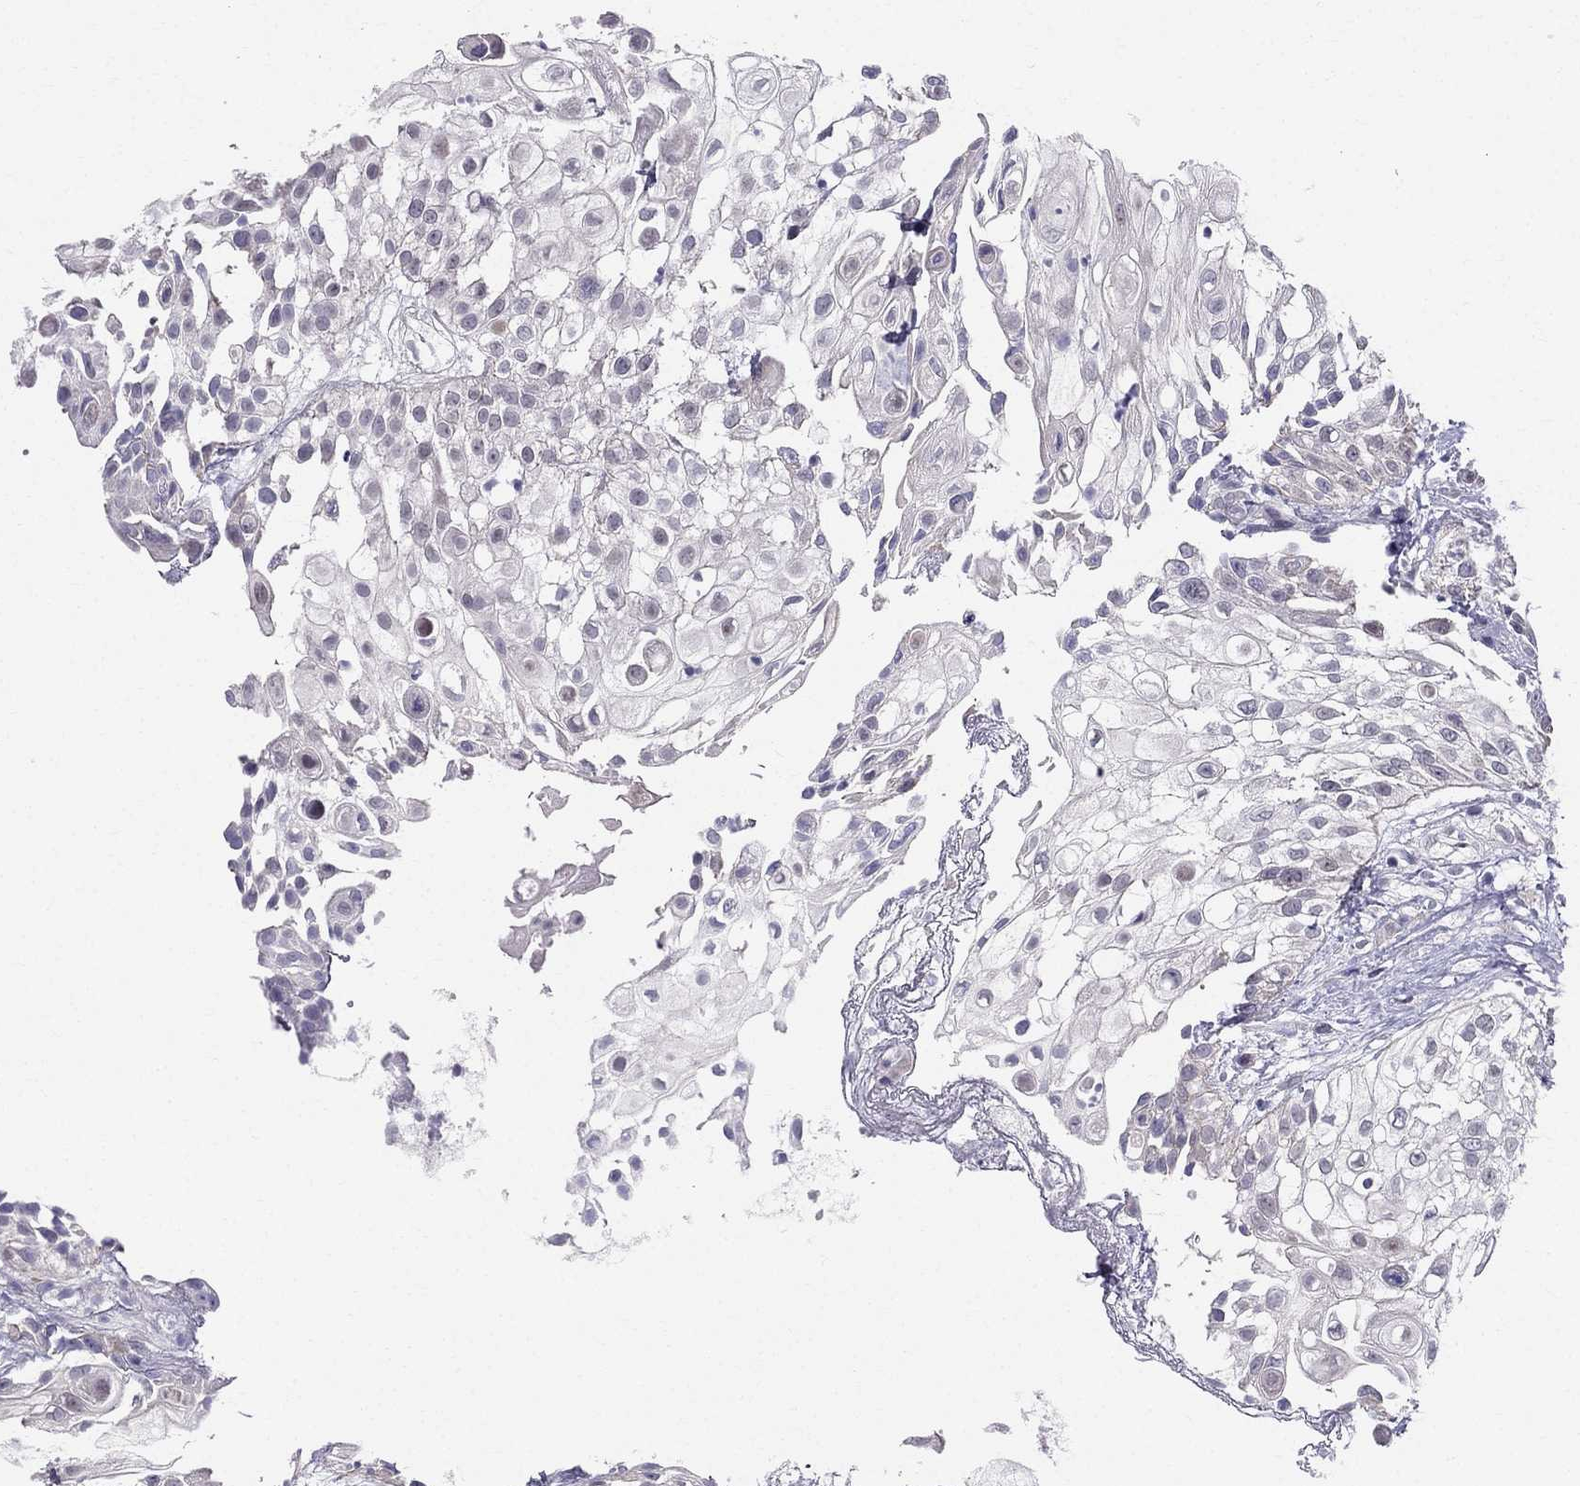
{"staining": {"intensity": "negative", "quantity": "none", "location": "none"}, "tissue": "urothelial cancer", "cell_type": "Tumor cells", "image_type": "cancer", "snomed": [{"axis": "morphology", "description": "Urothelial carcinoma, High grade"}, {"axis": "topography", "description": "Urinary bladder"}], "caption": "IHC photomicrograph of human urothelial cancer stained for a protein (brown), which demonstrates no positivity in tumor cells.", "gene": "BAG5", "patient": {"sex": "female", "age": 79}}